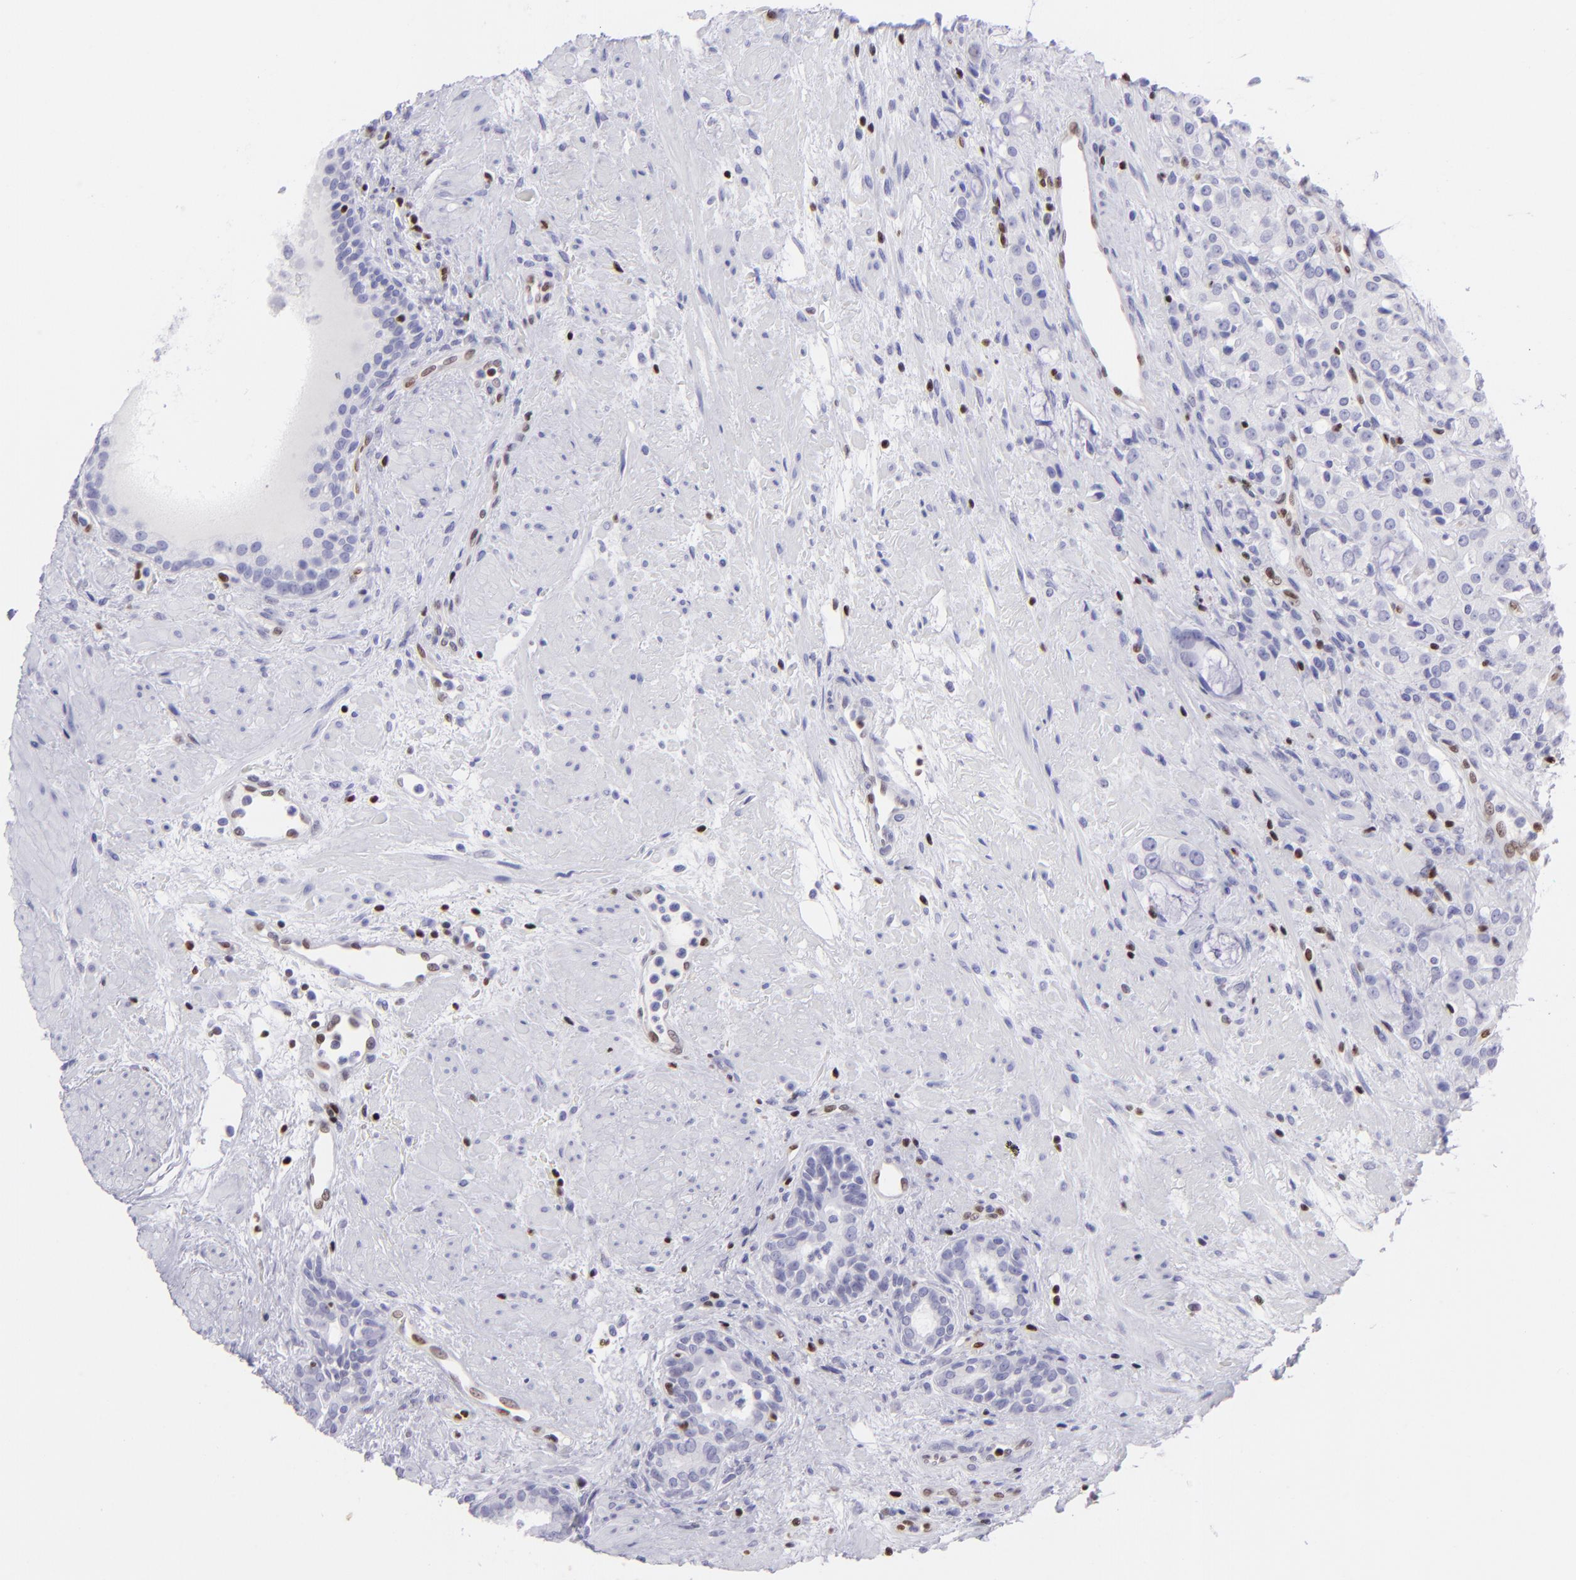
{"staining": {"intensity": "negative", "quantity": "none", "location": "none"}, "tissue": "prostate cancer", "cell_type": "Tumor cells", "image_type": "cancer", "snomed": [{"axis": "morphology", "description": "Adenocarcinoma, High grade"}, {"axis": "topography", "description": "Prostate"}], "caption": "High power microscopy histopathology image of an immunohistochemistry micrograph of prostate adenocarcinoma (high-grade), revealing no significant positivity in tumor cells.", "gene": "ETS1", "patient": {"sex": "male", "age": 72}}